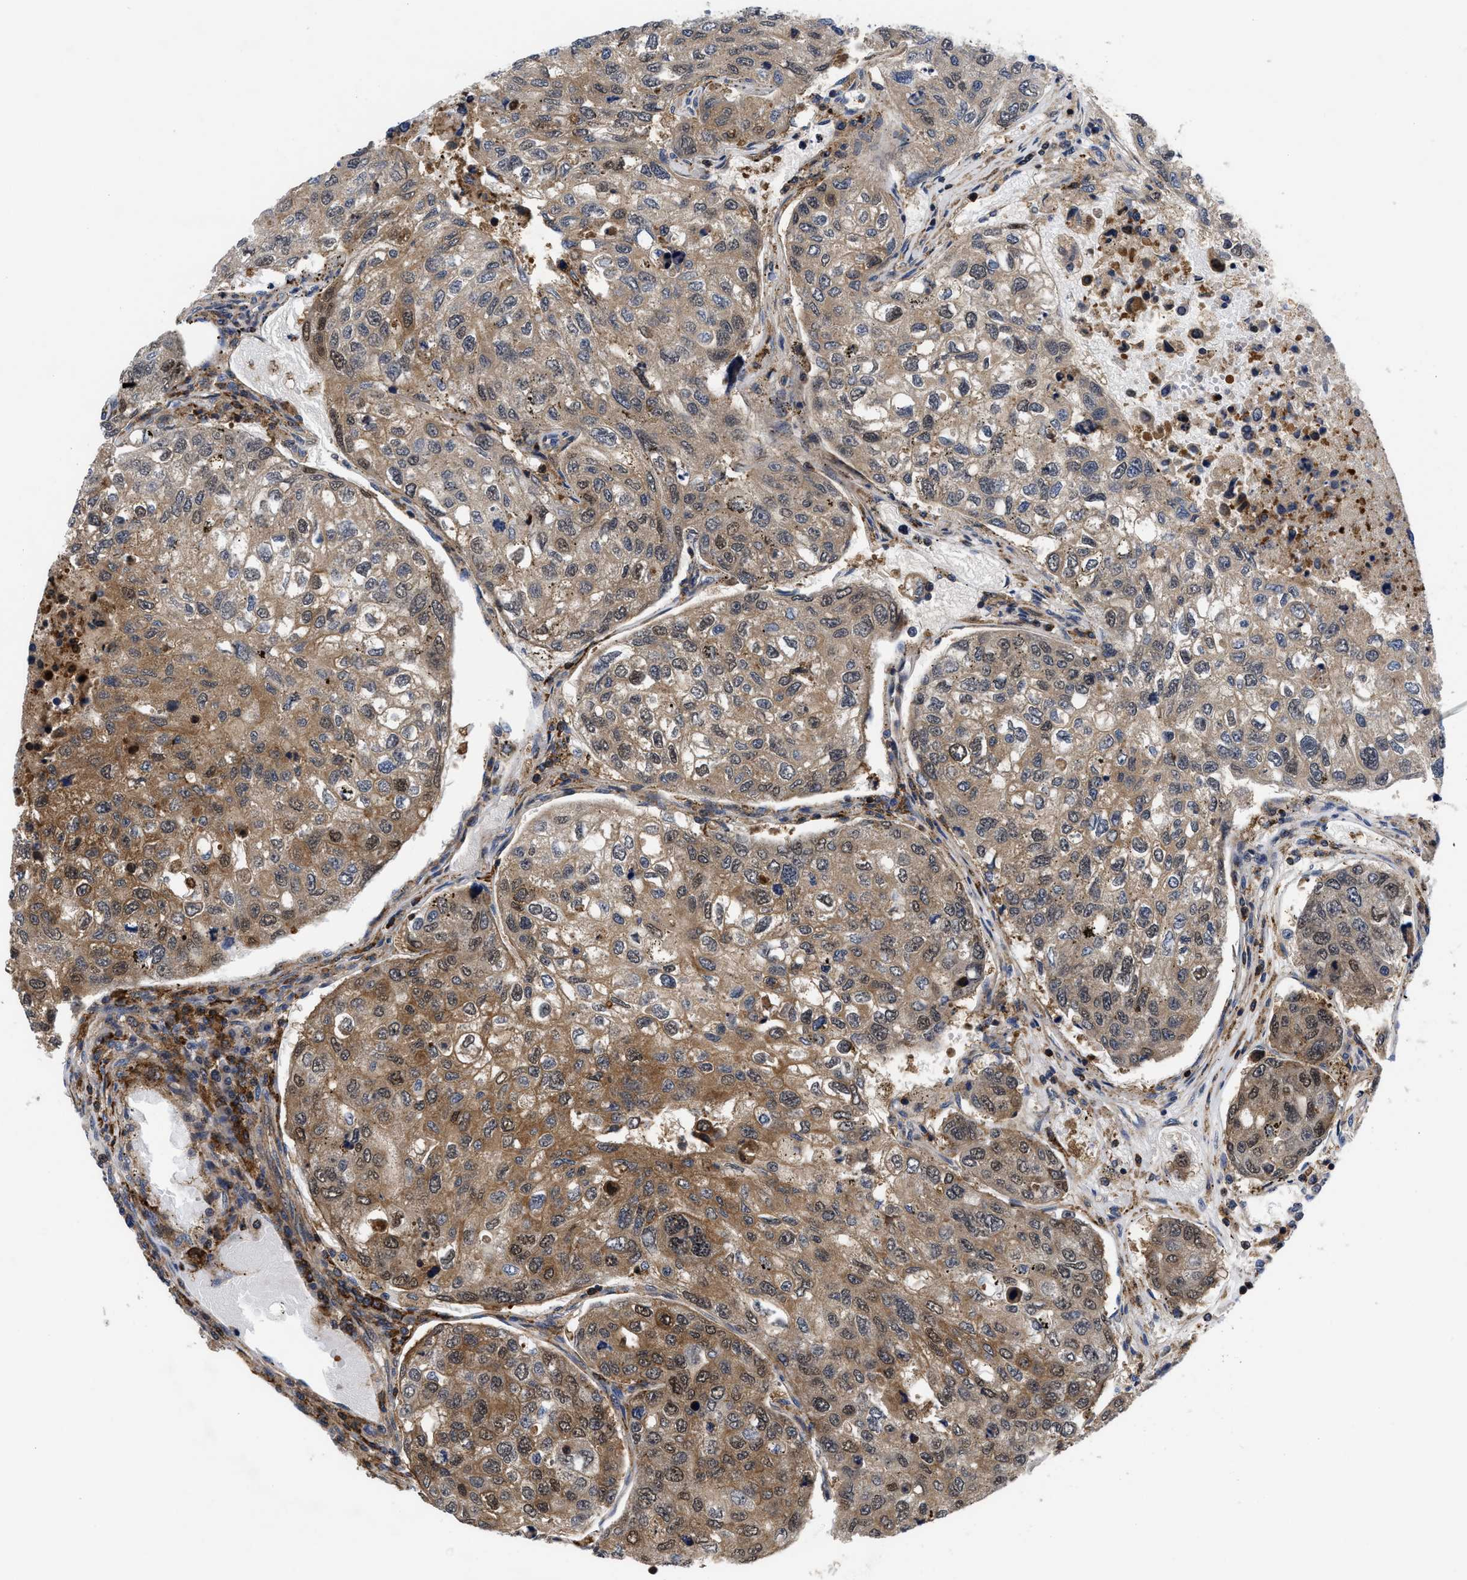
{"staining": {"intensity": "moderate", "quantity": ">75%", "location": "cytoplasmic/membranous"}, "tissue": "urothelial cancer", "cell_type": "Tumor cells", "image_type": "cancer", "snomed": [{"axis": "morphology", "description": "Urothelial carcinoma, High grade"}, {"axis": "topography", "description": "Lymph node"}, {"axis": "topography", "description": "Urinary bladder"}], "caption": "Human high-grade urothelial carcinoma stained with a protein marker exhibits moderate staining in tumor cells.", "gene": "SPAST", "patient": {"sex": "male", "age": 51}}